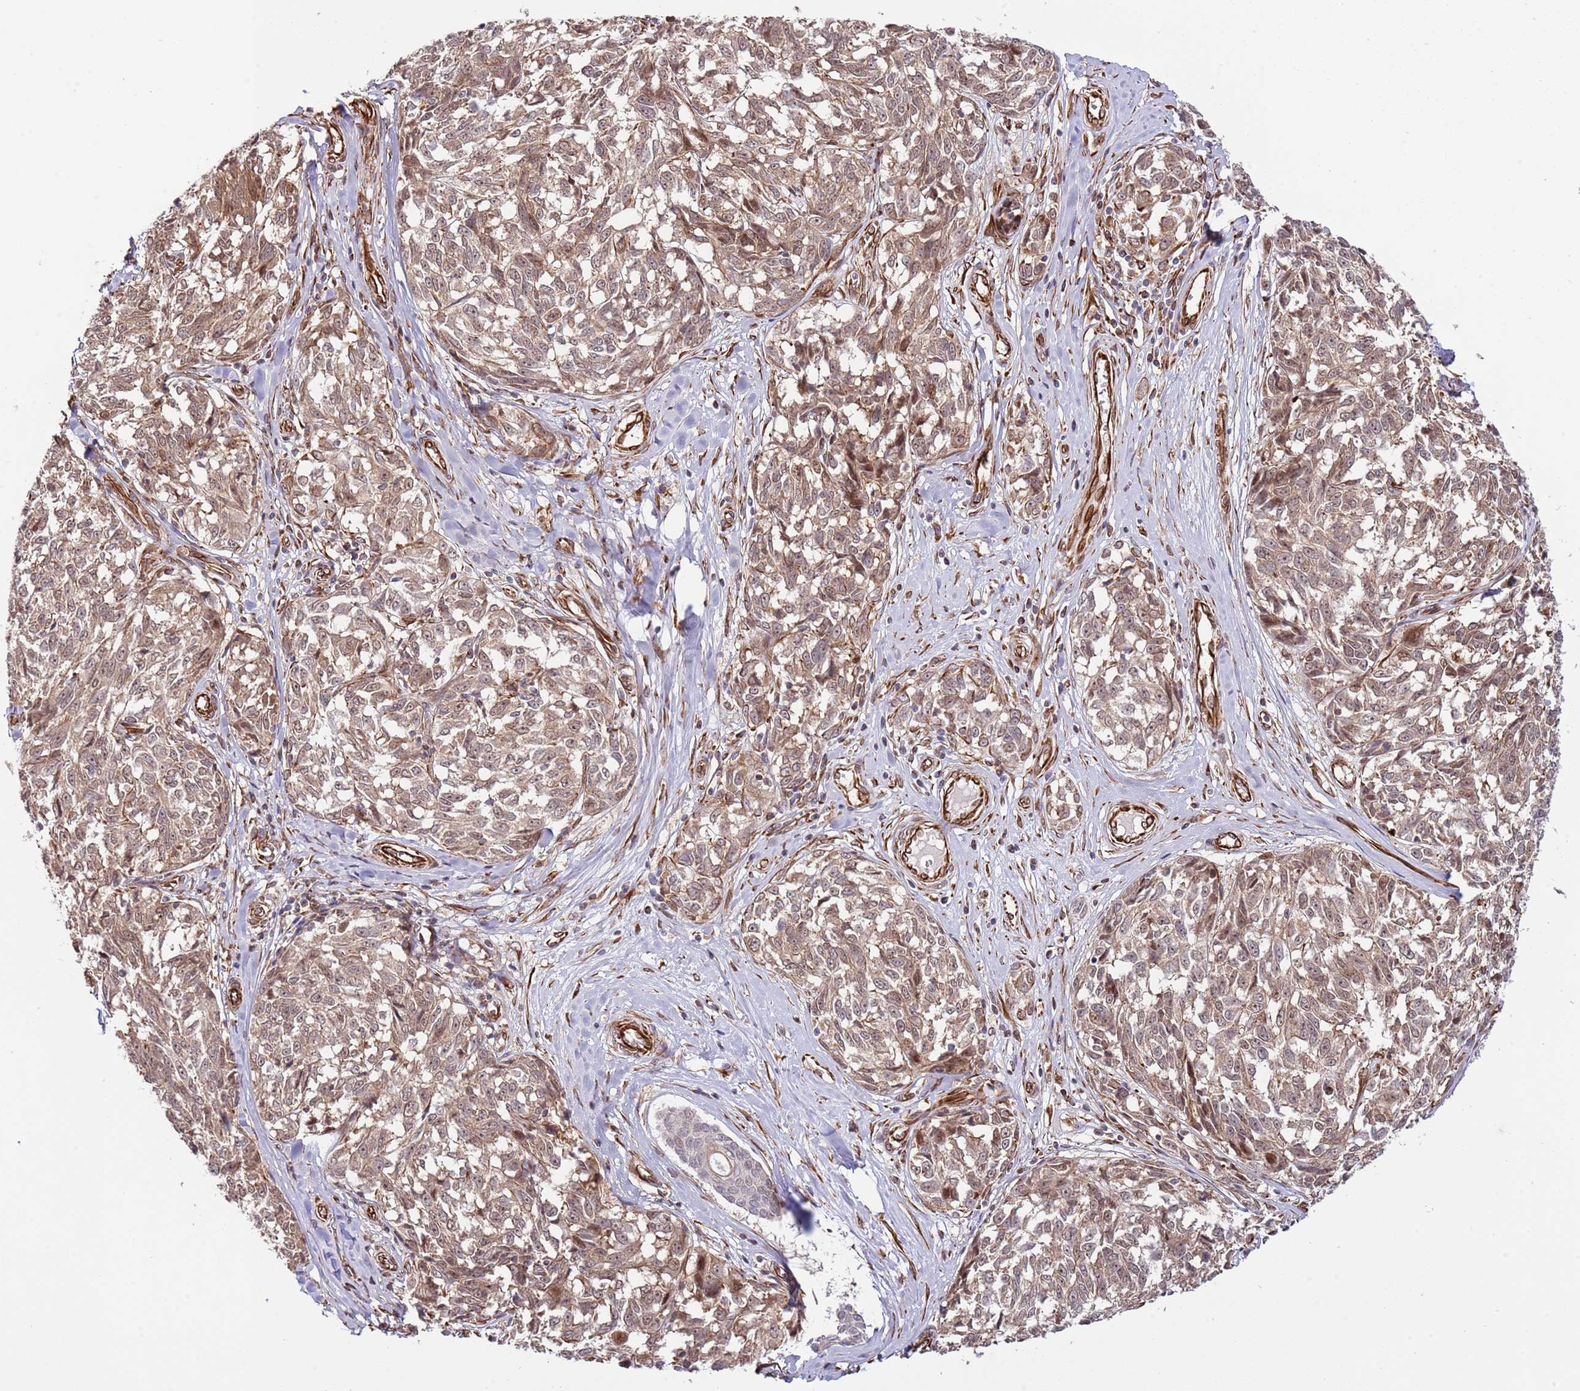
{"staining": {"intensity": "weak", "quantity": ">75%", "location": "cytoplasmic/membranous"}, "tissue": "melanoma", "cell_type": "Tumor cells", "image_type": "cancer", "snomed": [{"axis": "morphology", "description": "Normal tissue, NOS"}, {"axis": "morphology", "description": "Malignant melanoma, NOS"}, {"axis": "topography", "description": "Skin"}], "caption": "Immunohistochemical staining of human melanoma reveals low levels of weak cytoplasmic/membranous positivity in about >75% of tumor cells.", "gene": "NEK3", "patient": {"sex": "female", "age": 64}}